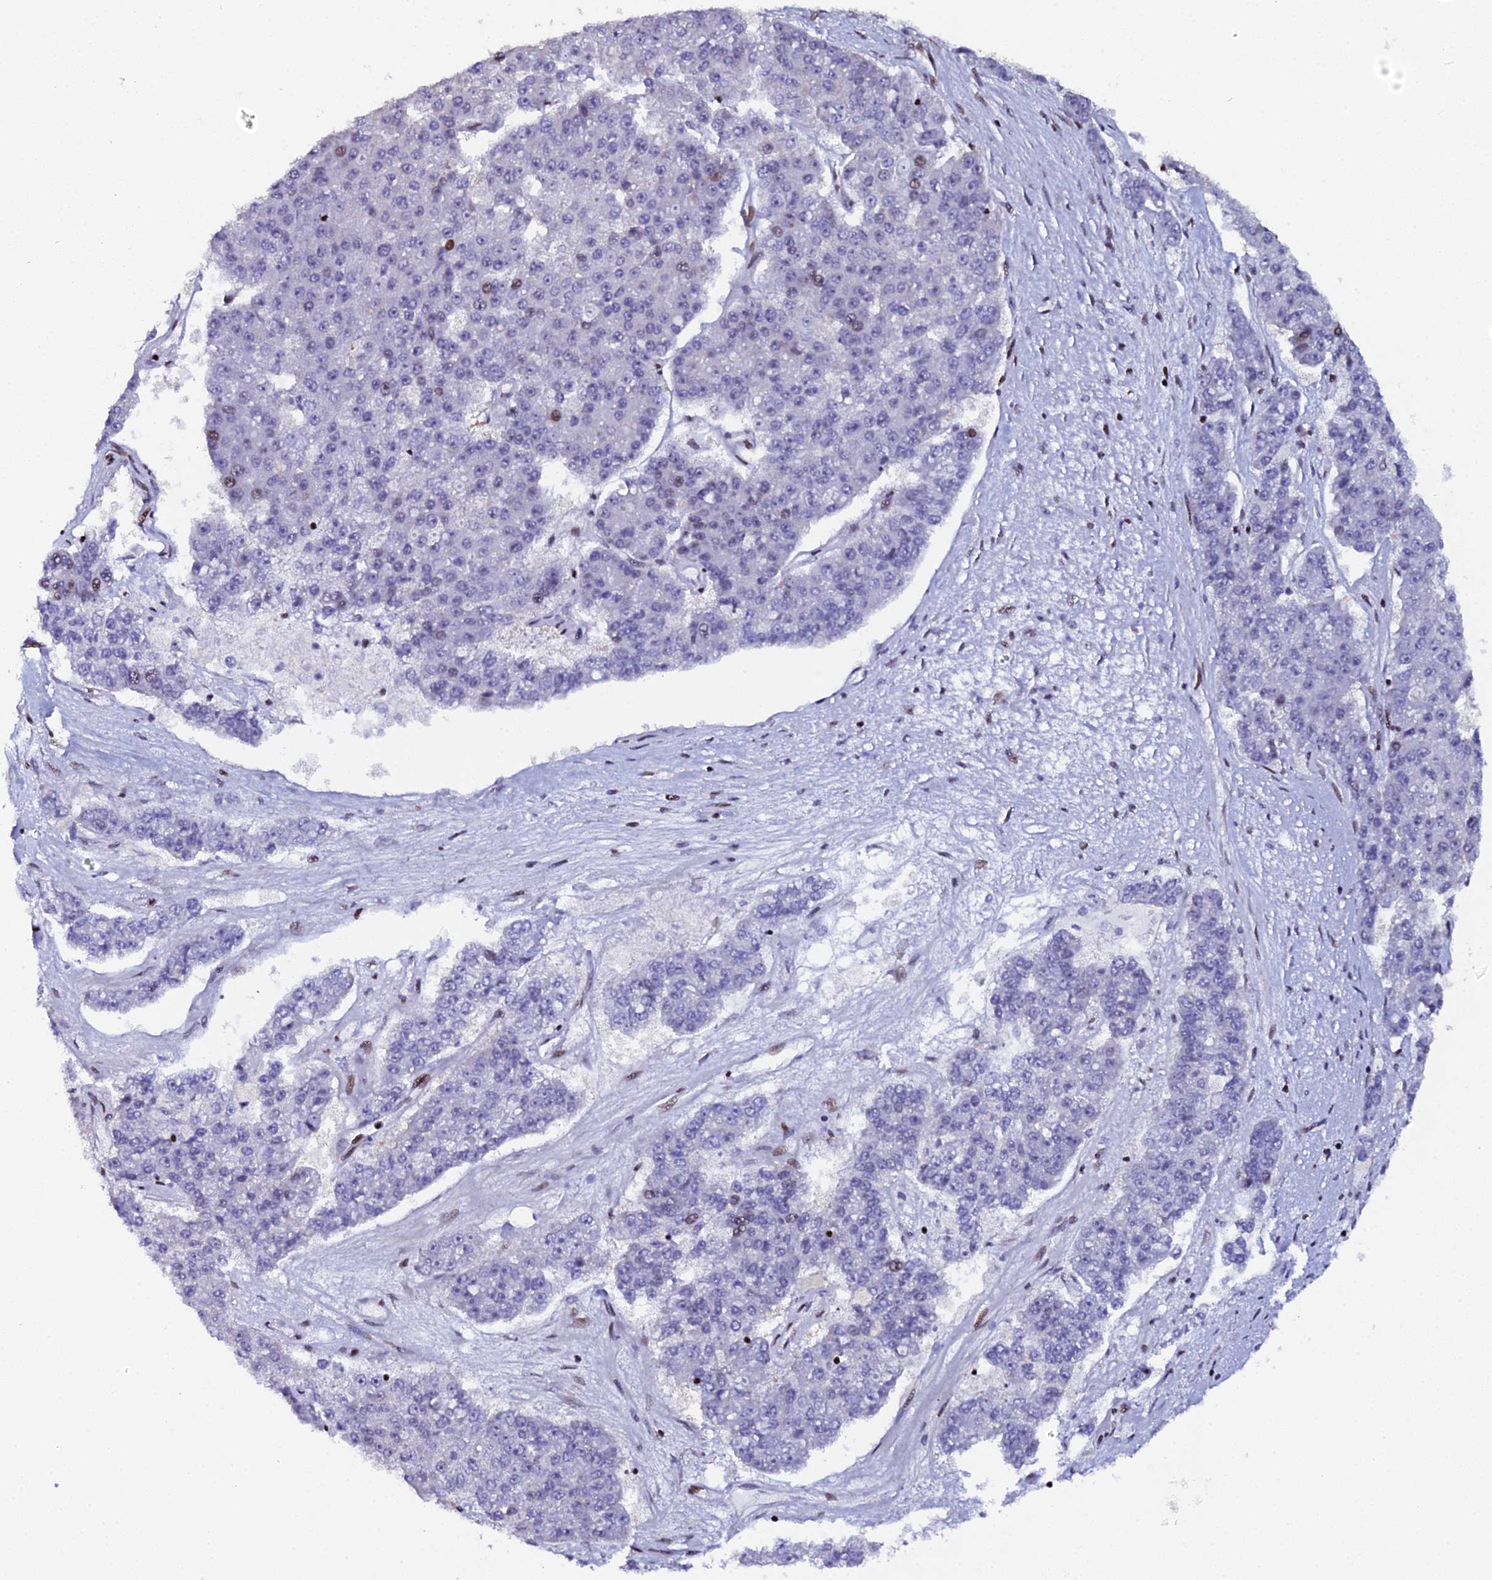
{"staining": {"intensity": "moderate", "quantity": "<25%", "location": "nuclear"}, "tissue": "pancreatic cancer", "cell_type": "Tumor cells", "image_type": "cancer", "snomed": [{"axis": "morphology", "description": "Adenocarcinoma, NOS"}, {"axis": "topography", "description": "Pancreas"}], "caption": "Pancreatic adenocarcinoma stained for a protein (brown) reveals moderate nuclear positive positivity in about <25% of tumor cells.", "gene": "MYNN", "patient": {"sex": "male", "age": 50}}